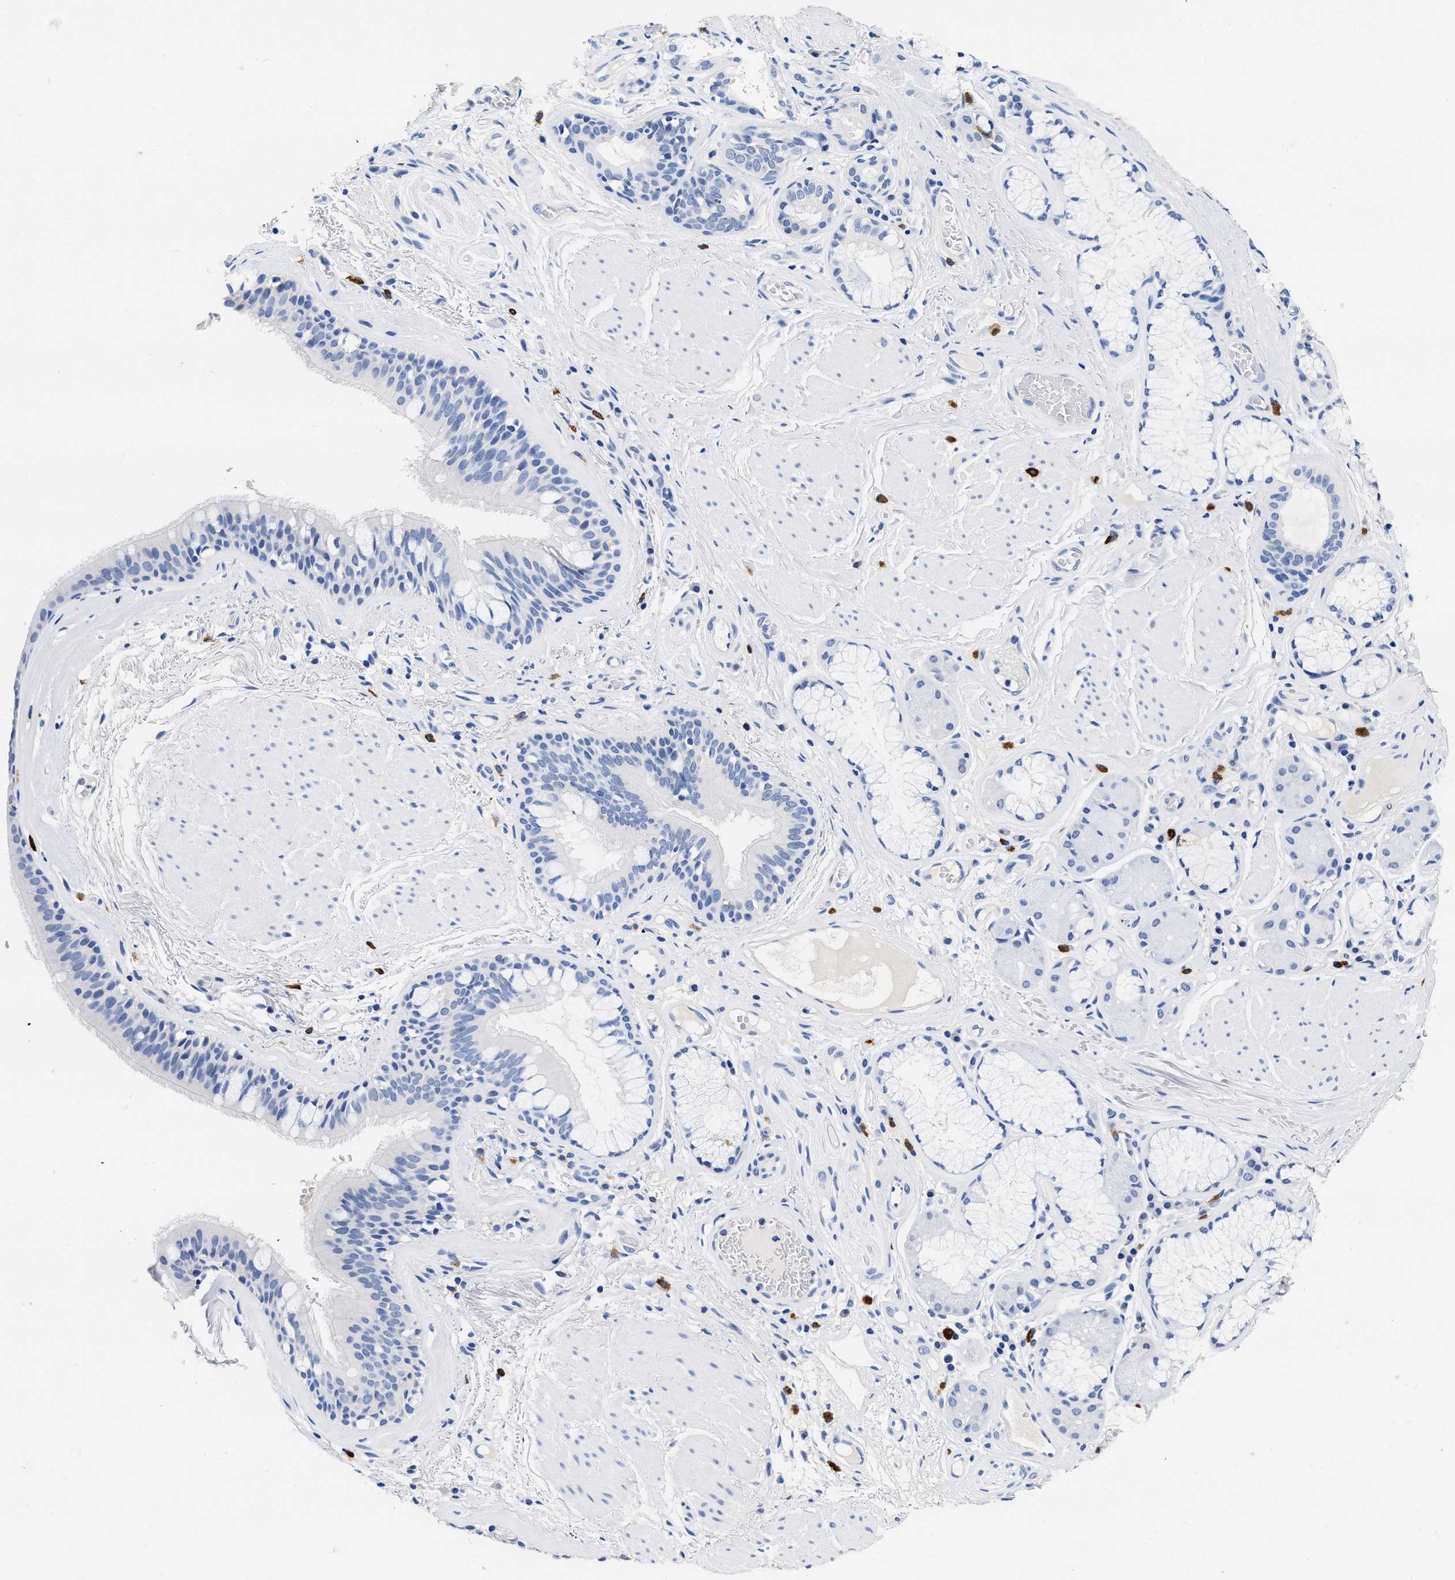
{"staining": {"intensity": "negative", "quantity": "none", "location": "none"}, "tissue": "bronchus", "cell_type": "Respiratory epithelial cells", "image_type": "normal", "snomed": [{"axis": "morphology", "description": "Normal tissue, NOS"}, {"axis": "topography", "description": "Cartilage tissue"}], "caption": "Human bronchus stained for a protein using IHC displays no staining in respiratory epithelial cells.", "gene": "CER1", "patient": {"sex": "female", "age": 63}}